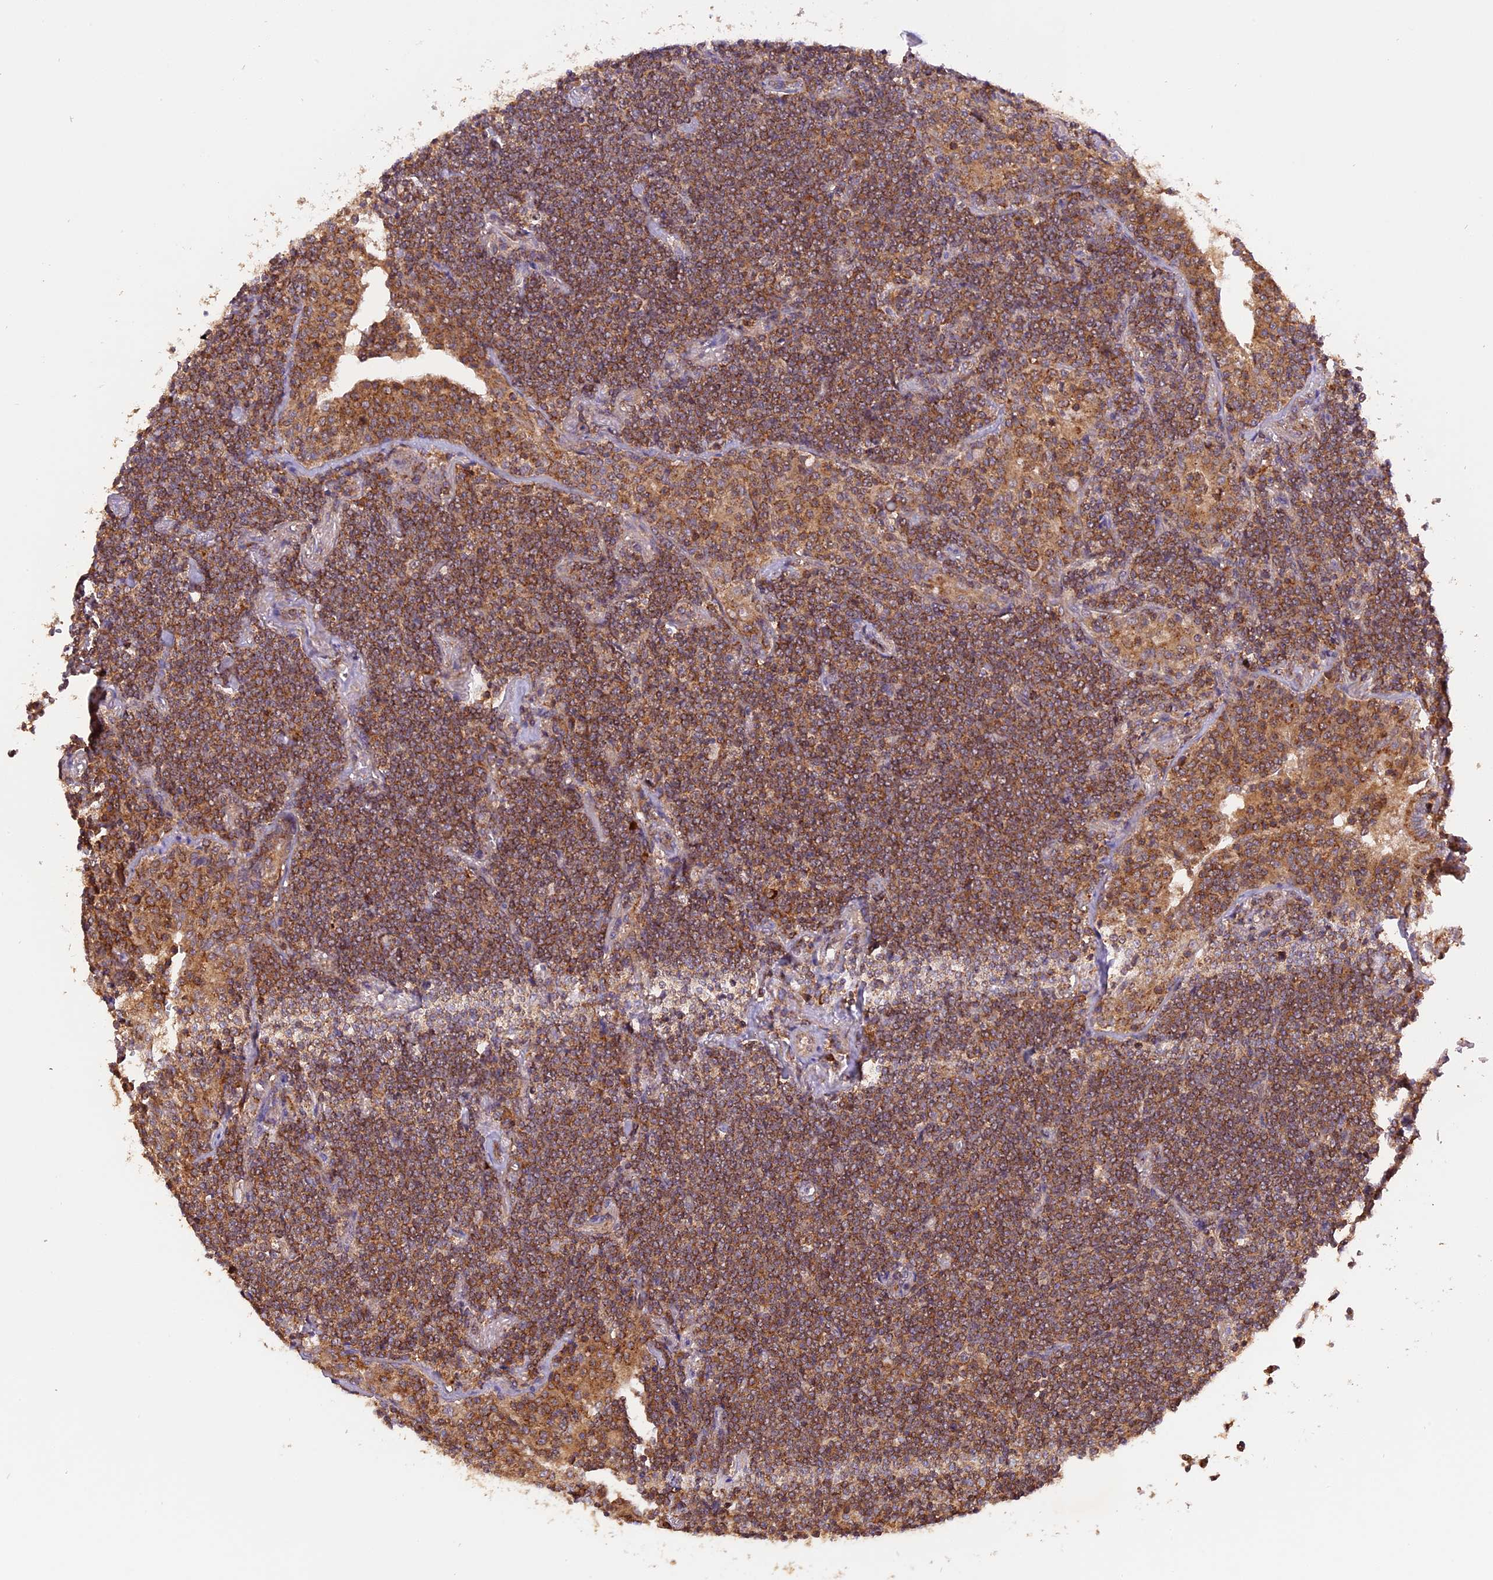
{"staining": {"intensity": "moderate", "quantity": ">75%", "location": "cytoplasmic/membranous"}, "tissue": "lymphoma", "cell_type": "Tumor cells", "image_type": "cancer", "snomed": [{"axis": "morphology", "description": "Malignant lymphoma, non-Hodgkin's type, Low grade"}, {"axis": "topography", "description": "Lung"}], "caption": "Malignant lymphoma, non-Hodgkin's type (low-grade) stained with a protein marker exhibits moderate staining in tumor cells.", "gene": "PEX3", "patient": {"sex": "female", "age": 71}}